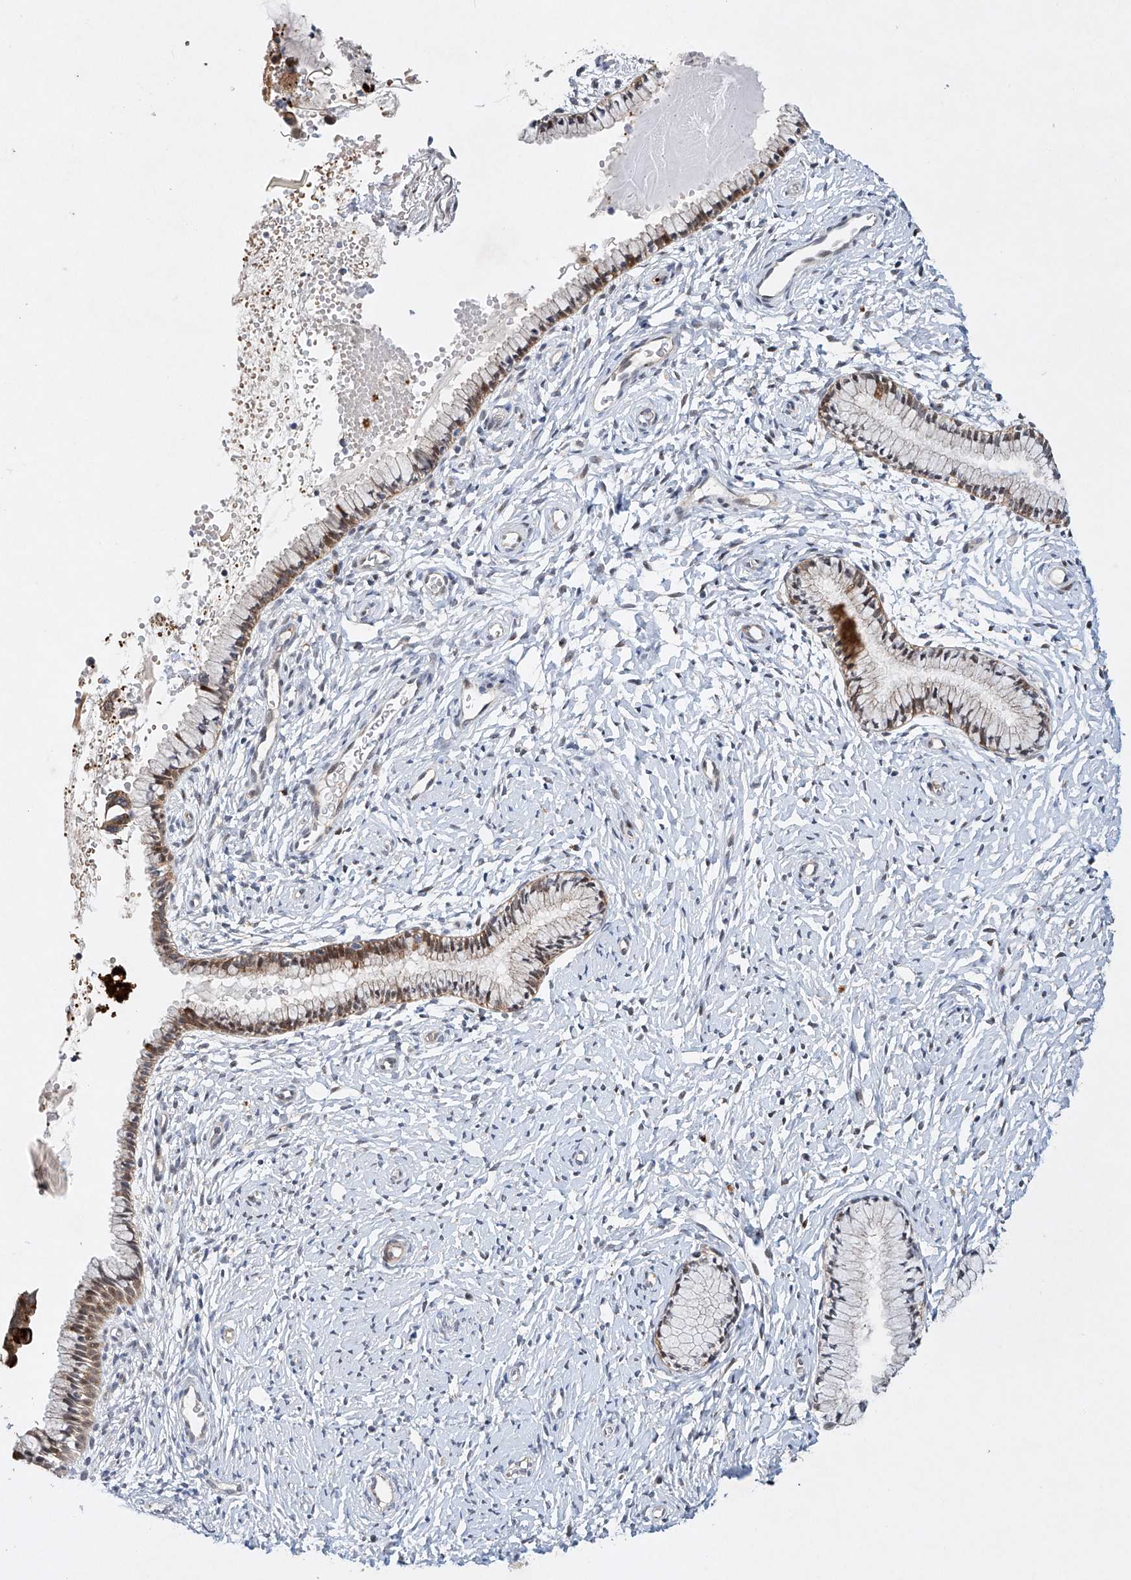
{"staining": {"intensity": "weak", "quantity": "<25%", "location": "cytoplasmic/membranous"}, "tissue": "cervix", "cell_type": "Glandular cells", "image_type": "normal", "snomed": [{"axis": "morphology", "description": "Normal tissue, NOS"}, {"axis": "topography", "description": "Cervix"}], "caption": "DAB (3,3'-diaminobenzidine) immunohistochemical staining of unremarkable human cervix reveals no significant staining in glandular cells. Nuclei are stained in blue.", "gene": "AFG1L", "patient": {"sex": "female", "age": 33}}